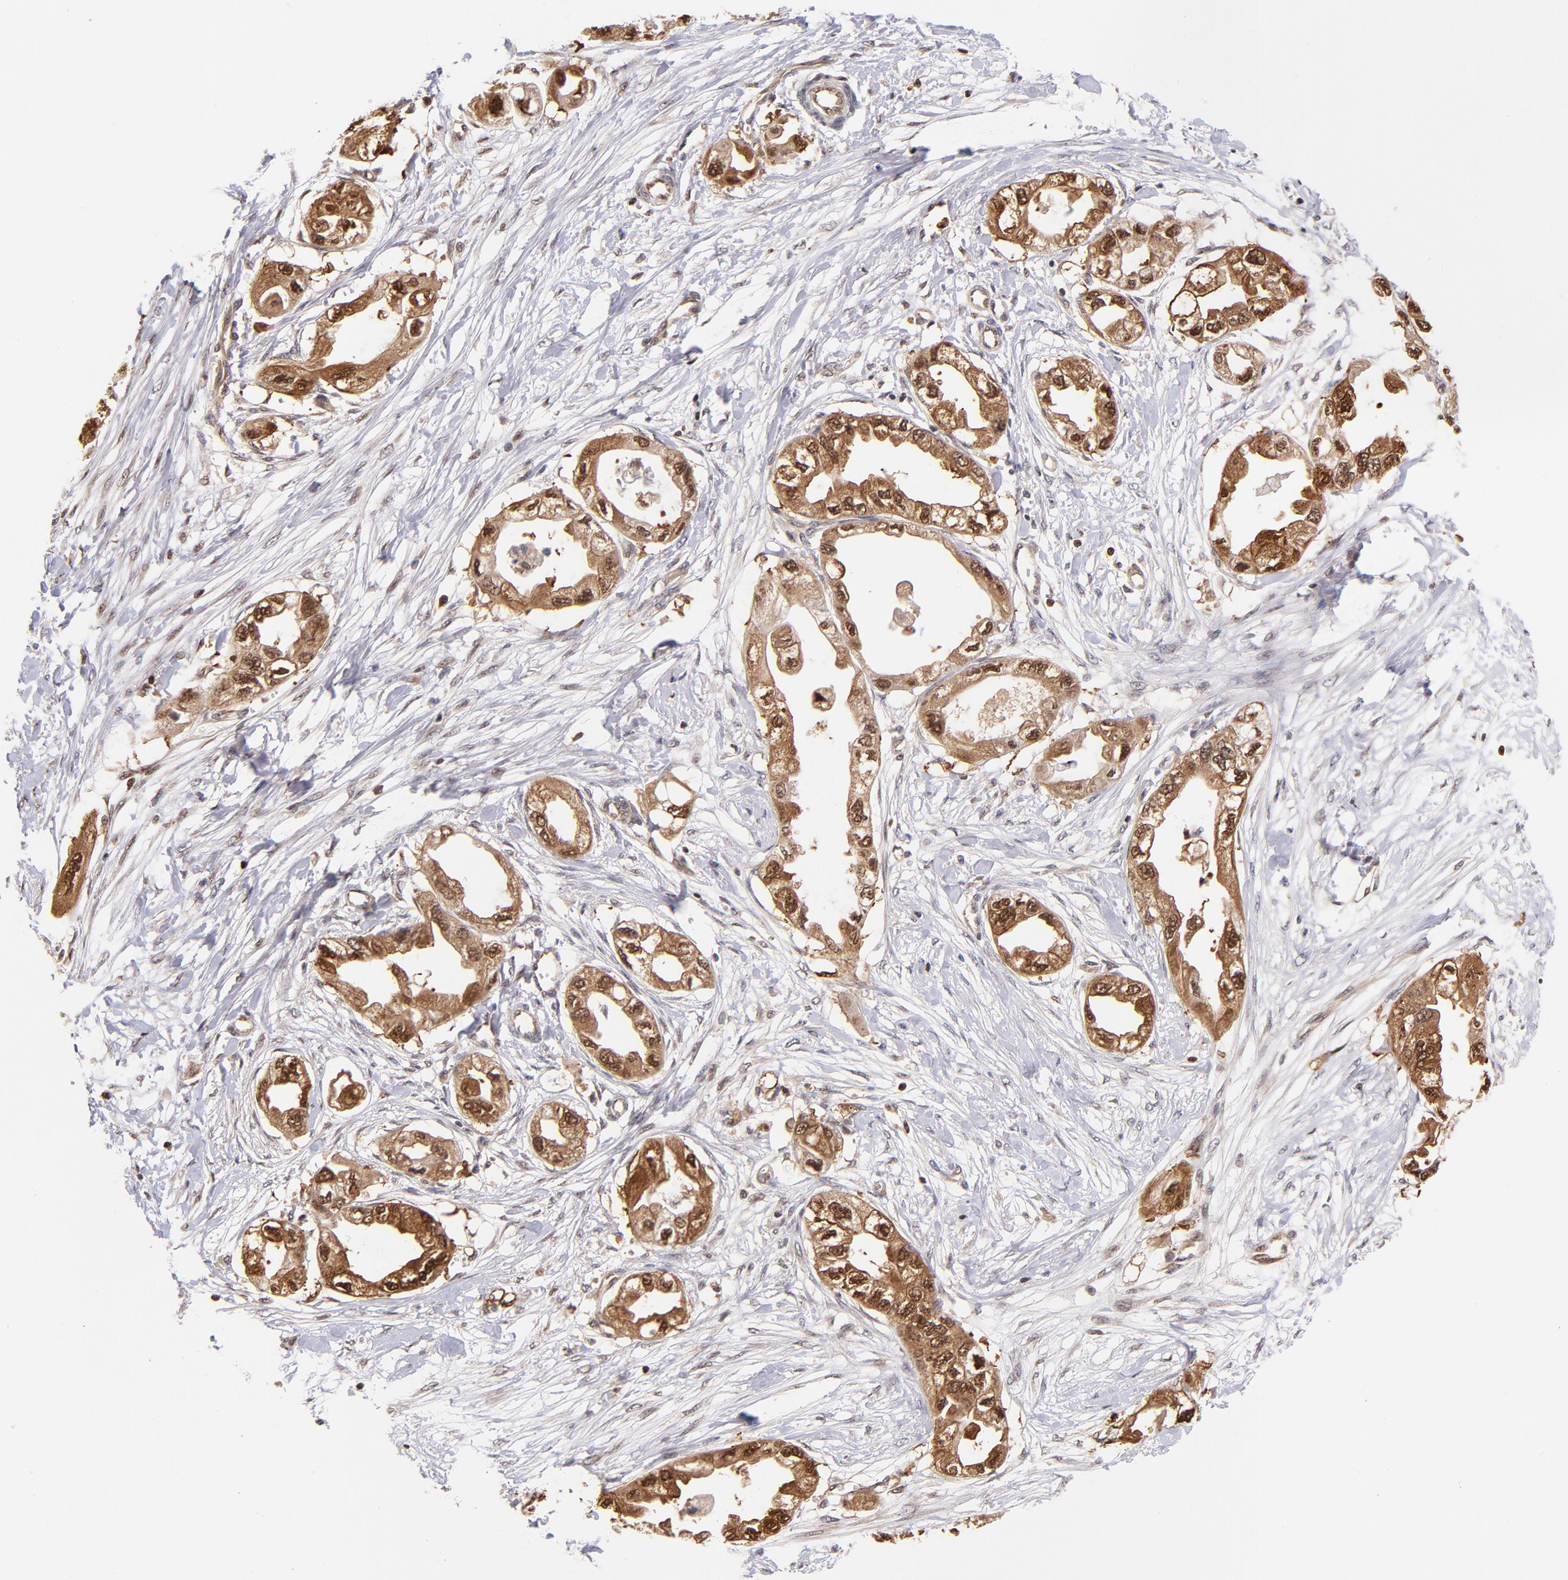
{"staining": {"intensity": "moderate", "quantity": ">75%", "location": "cytoplasmic/membranous,nuclear"}, "tissue": "endometrial cancer", "cell_type": "Tumor cells", "image_type": "cancer", "snomed": [{"axis": "morphology", "description": "Adenocarcinoma, NOS"}, {"axis": "topography", "description": "Endometrium"}], "caption": "Immunohistochemistry of human endometrial adenocarcinoma displays medium levels of moderate cytoplasmic/membranous and nuclear expression in about >75% of tumor cells.", "gene": "YWHAB", "patient": {"sex": "female", "age": 67}}